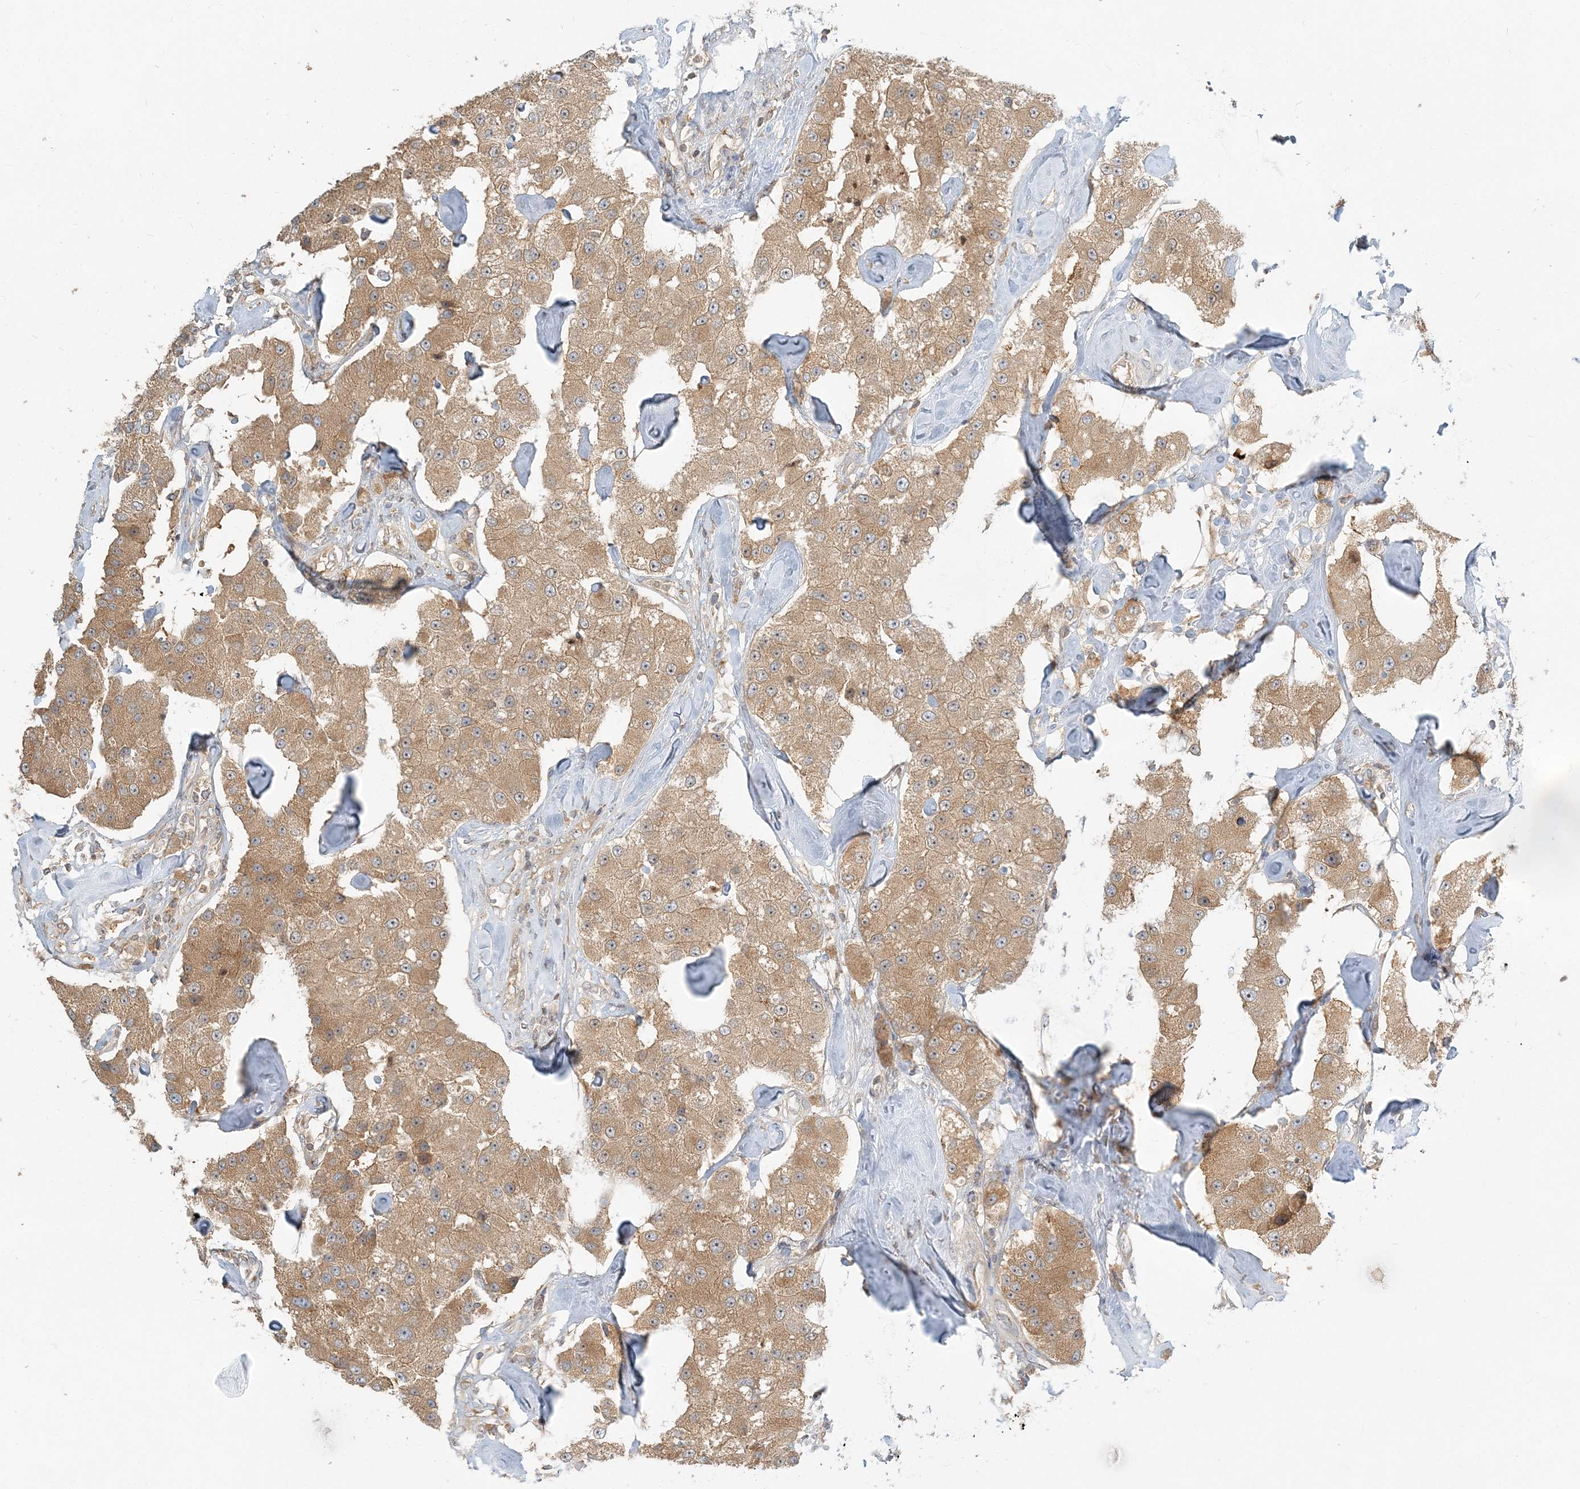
{"staining": {"intensity": "moderate", "quantity": ">75%", "location": "cytoplasmic/membranous"}, "tissue": "carcinoid", "cell_type": "Tumor cells", "image_type": "cancer", "snomed": [{"axis": "morphology", "description": "Carcinoid, malignant, NOS"}, {"axis": "topography", "description": "Pancreas"}], "caption": "Tumor cells demonstrate medium levels of moderate cytoplasmic/membranous expression in approximately >75% of cells in carcinoid (malignant).", "gene": "AP1AR", "patient": {"sex": "male", "age": 41}}